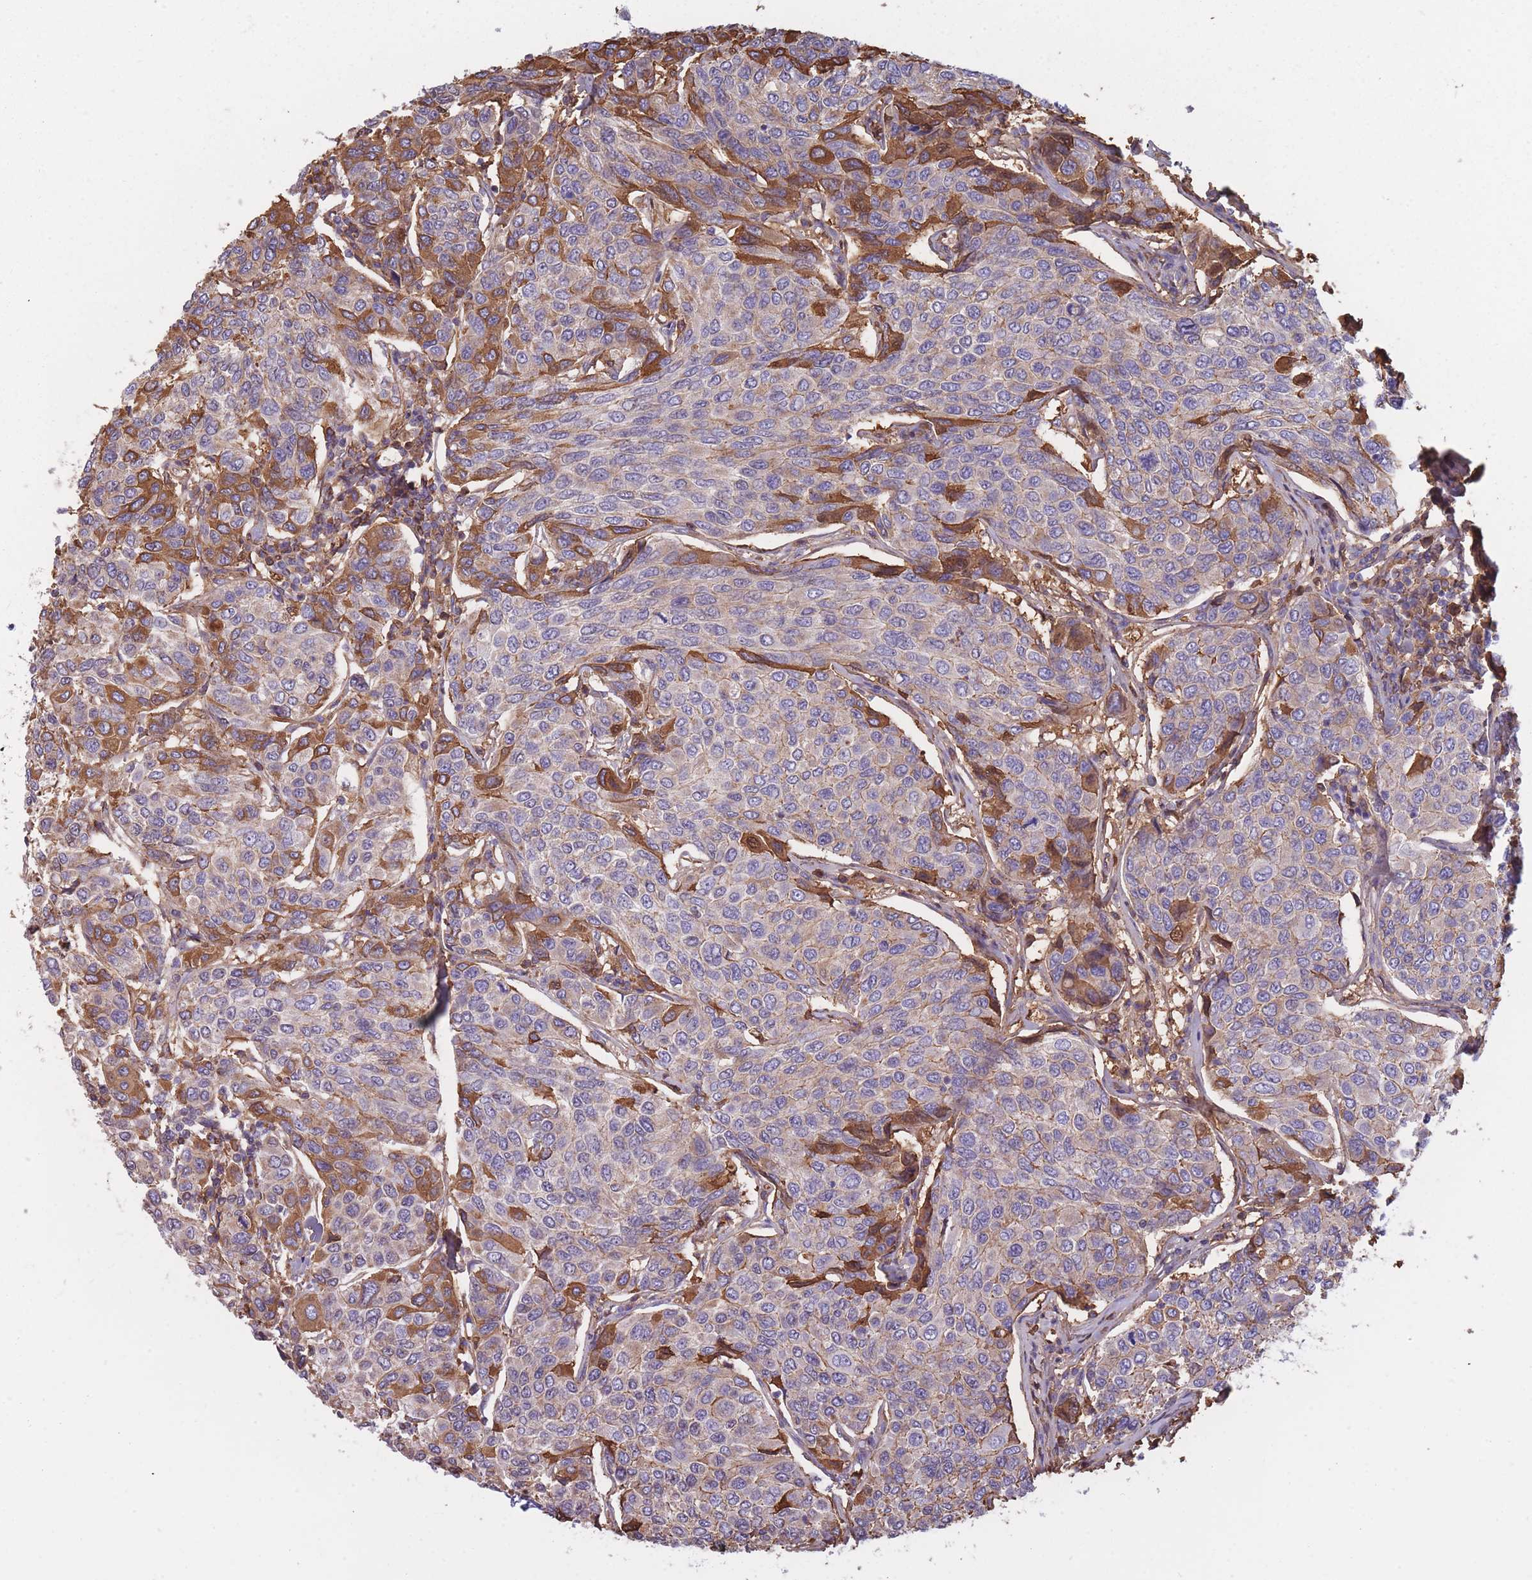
{"staining": {"intensity": "moderate", "quantity": "<25%", "location": "cytoplasmic/membranous"}, "tissue": "breast cancer", "cell_type": "Tumor cells", "image_type": "cancer", "snomed": [{"axis": "morphology", "description": "Duct carcinoma"}, {"axis": "topography", "description": "Breast"}], "caption": "A brown stain shows moderate cytoplasmic/membranous staining of a protein in breast infiltrating ductal carcinoma tumor cells. (IHC, brightfield microscopy, high magnification).", "gene": "KAT2A", "patient": {"sex": "female", "age": 55}}